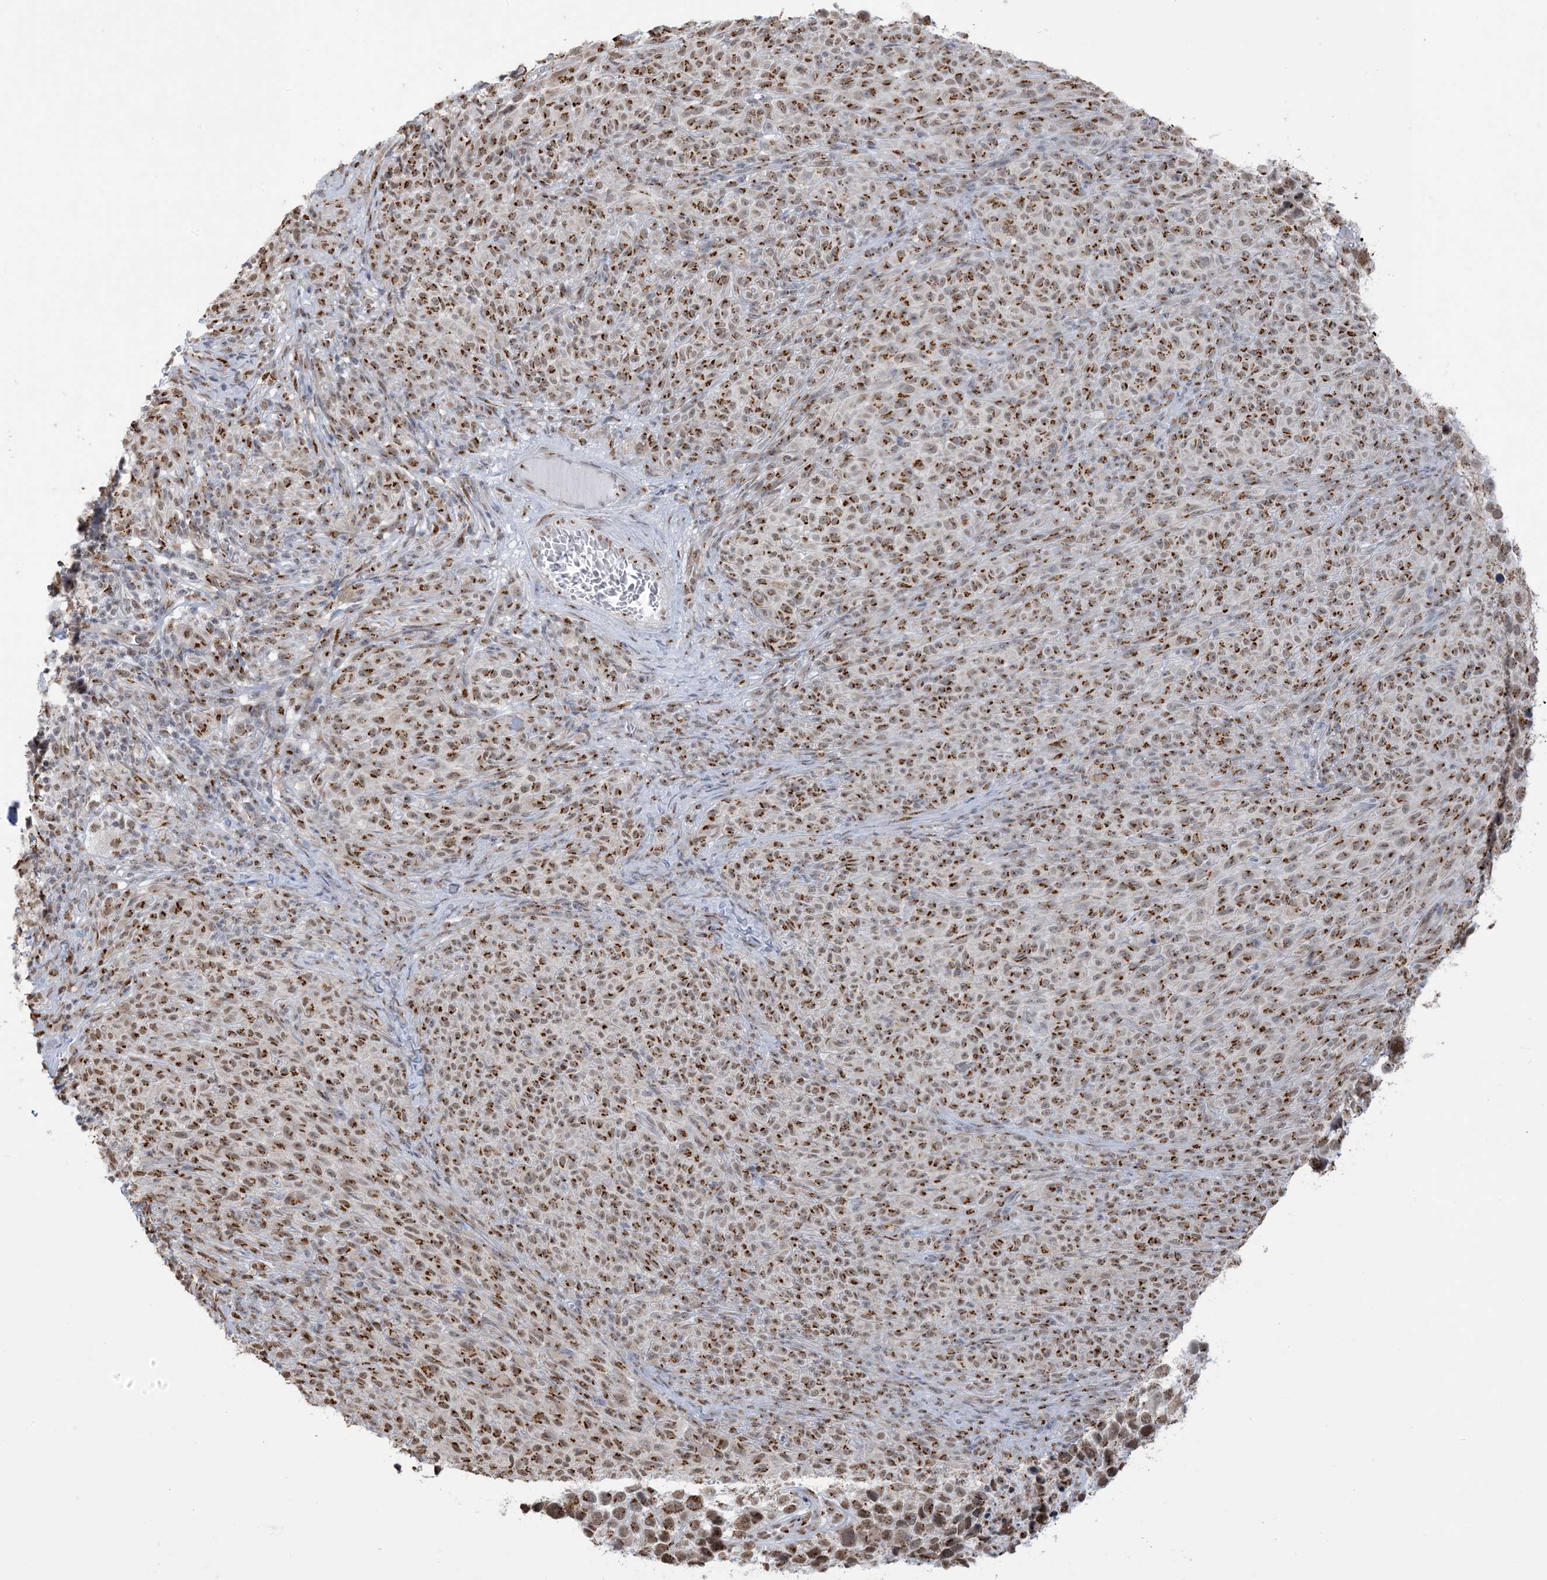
{"staining": {"intensity": "strong", "quantity": ">75%", "location": "cytoplasmic/membranous,nuclear"}, "tissue": "melanoma", "cell_type": "Tumor cells", "image_type": "cancer", "snomed": [{"axis": "morphology", "description": "Malignant melanoma, NOS"}, {"axis": "topography", "description": "Skin"}], "caption": "Human malignant melanoma stained with a protein marker displays strong staining in tumor cells.", "gene": "GPR107", "patient": {"sex": "female", "age": 82}}